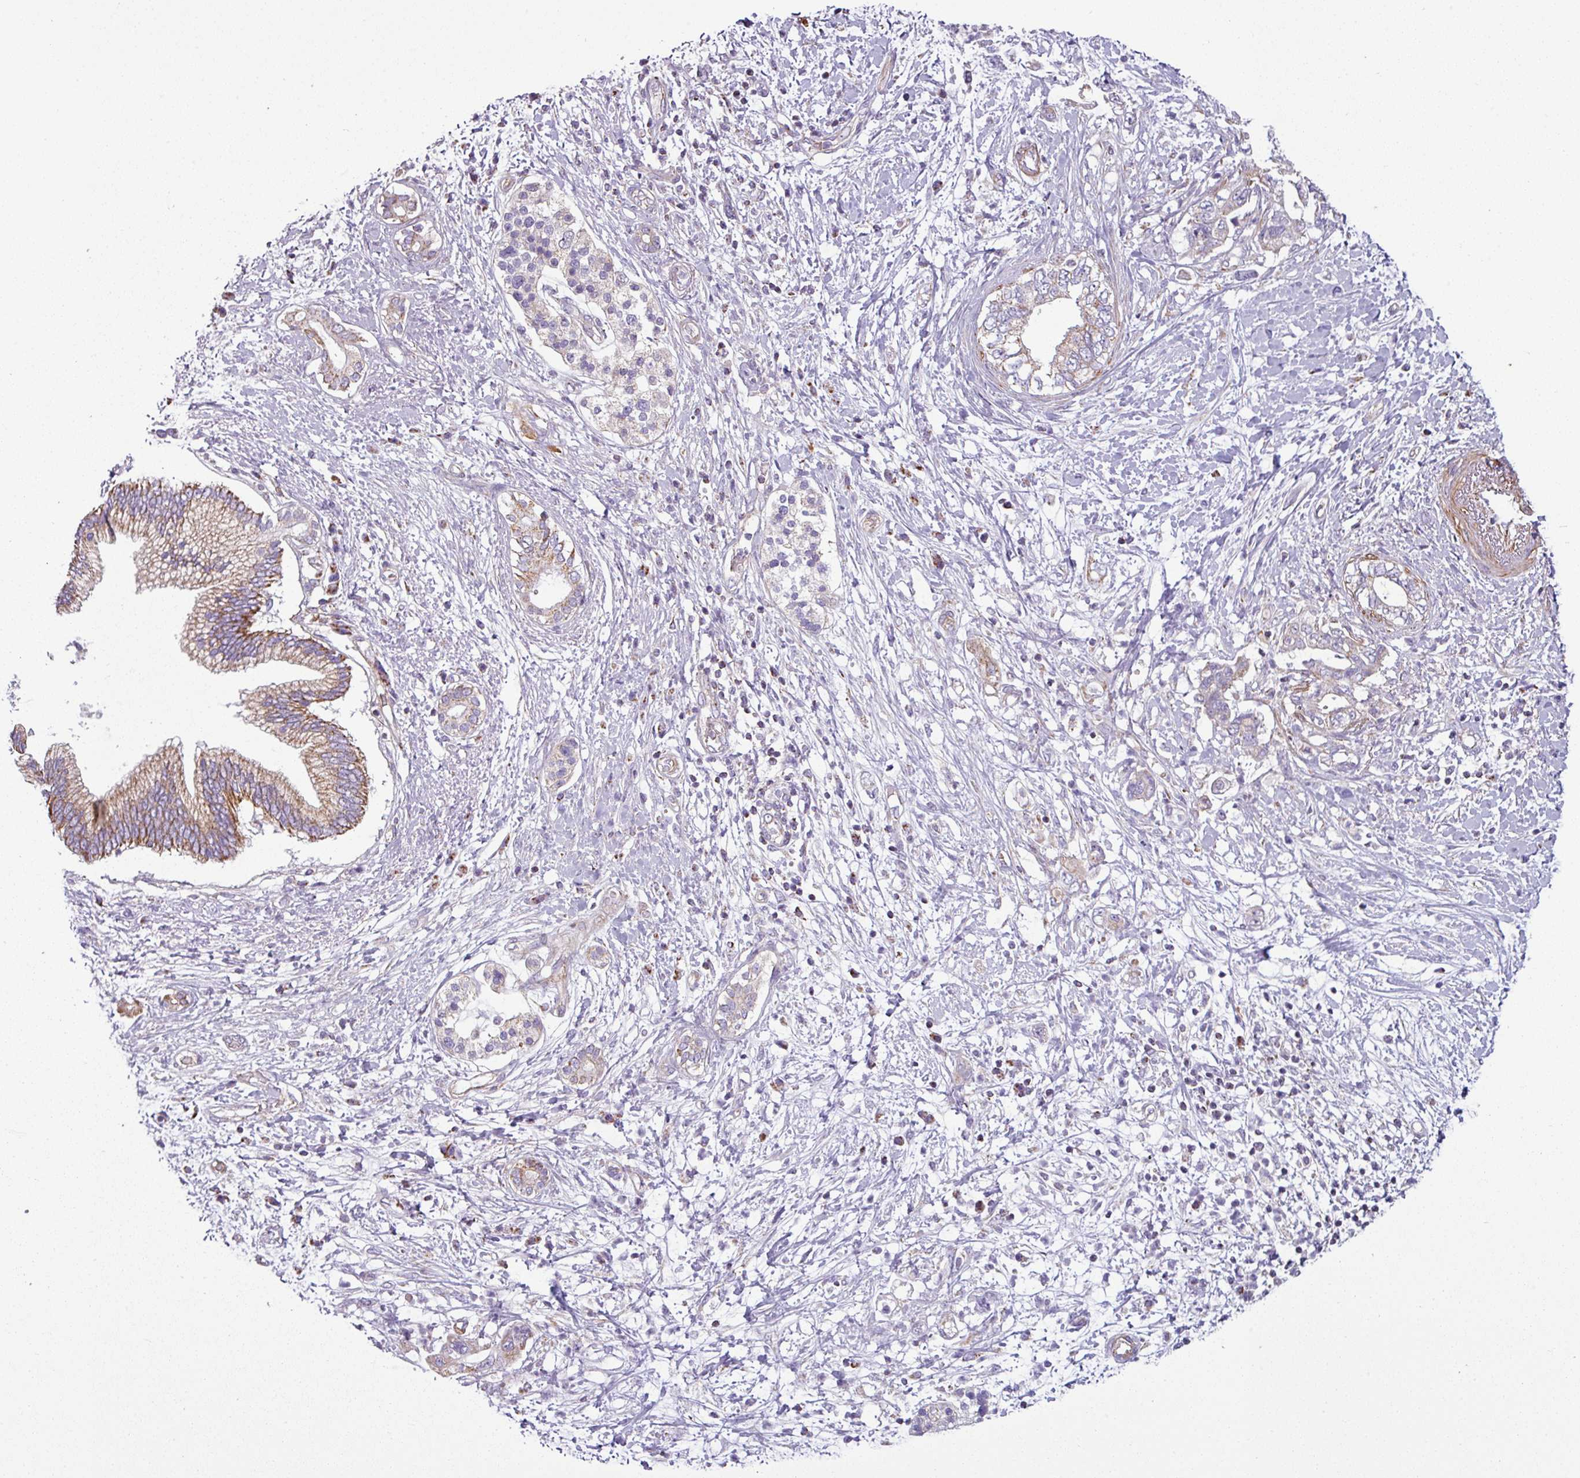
{"staining": {"intensity": "moderate", "quantity": "25%-75%", "location": "cytoplasmic/membranous"}, "tissue": "pancreatic cancer", "cell_type": "Tumor cells", "image_type": "cancer", "snomed": [{"axis": "morphology", "description": "Adenocarcinoma, NOS"}, {"axis": "topography", "description": "Pancreas"}], "caption": "Tumor cells show moderate cytoplasmic/membranous expression in approximately 25%-75% of cells in pancreatic cancer (adenocarcinoma).", "gene": "BTN2A2", "patient": {"sex": "female", "age": 73}}